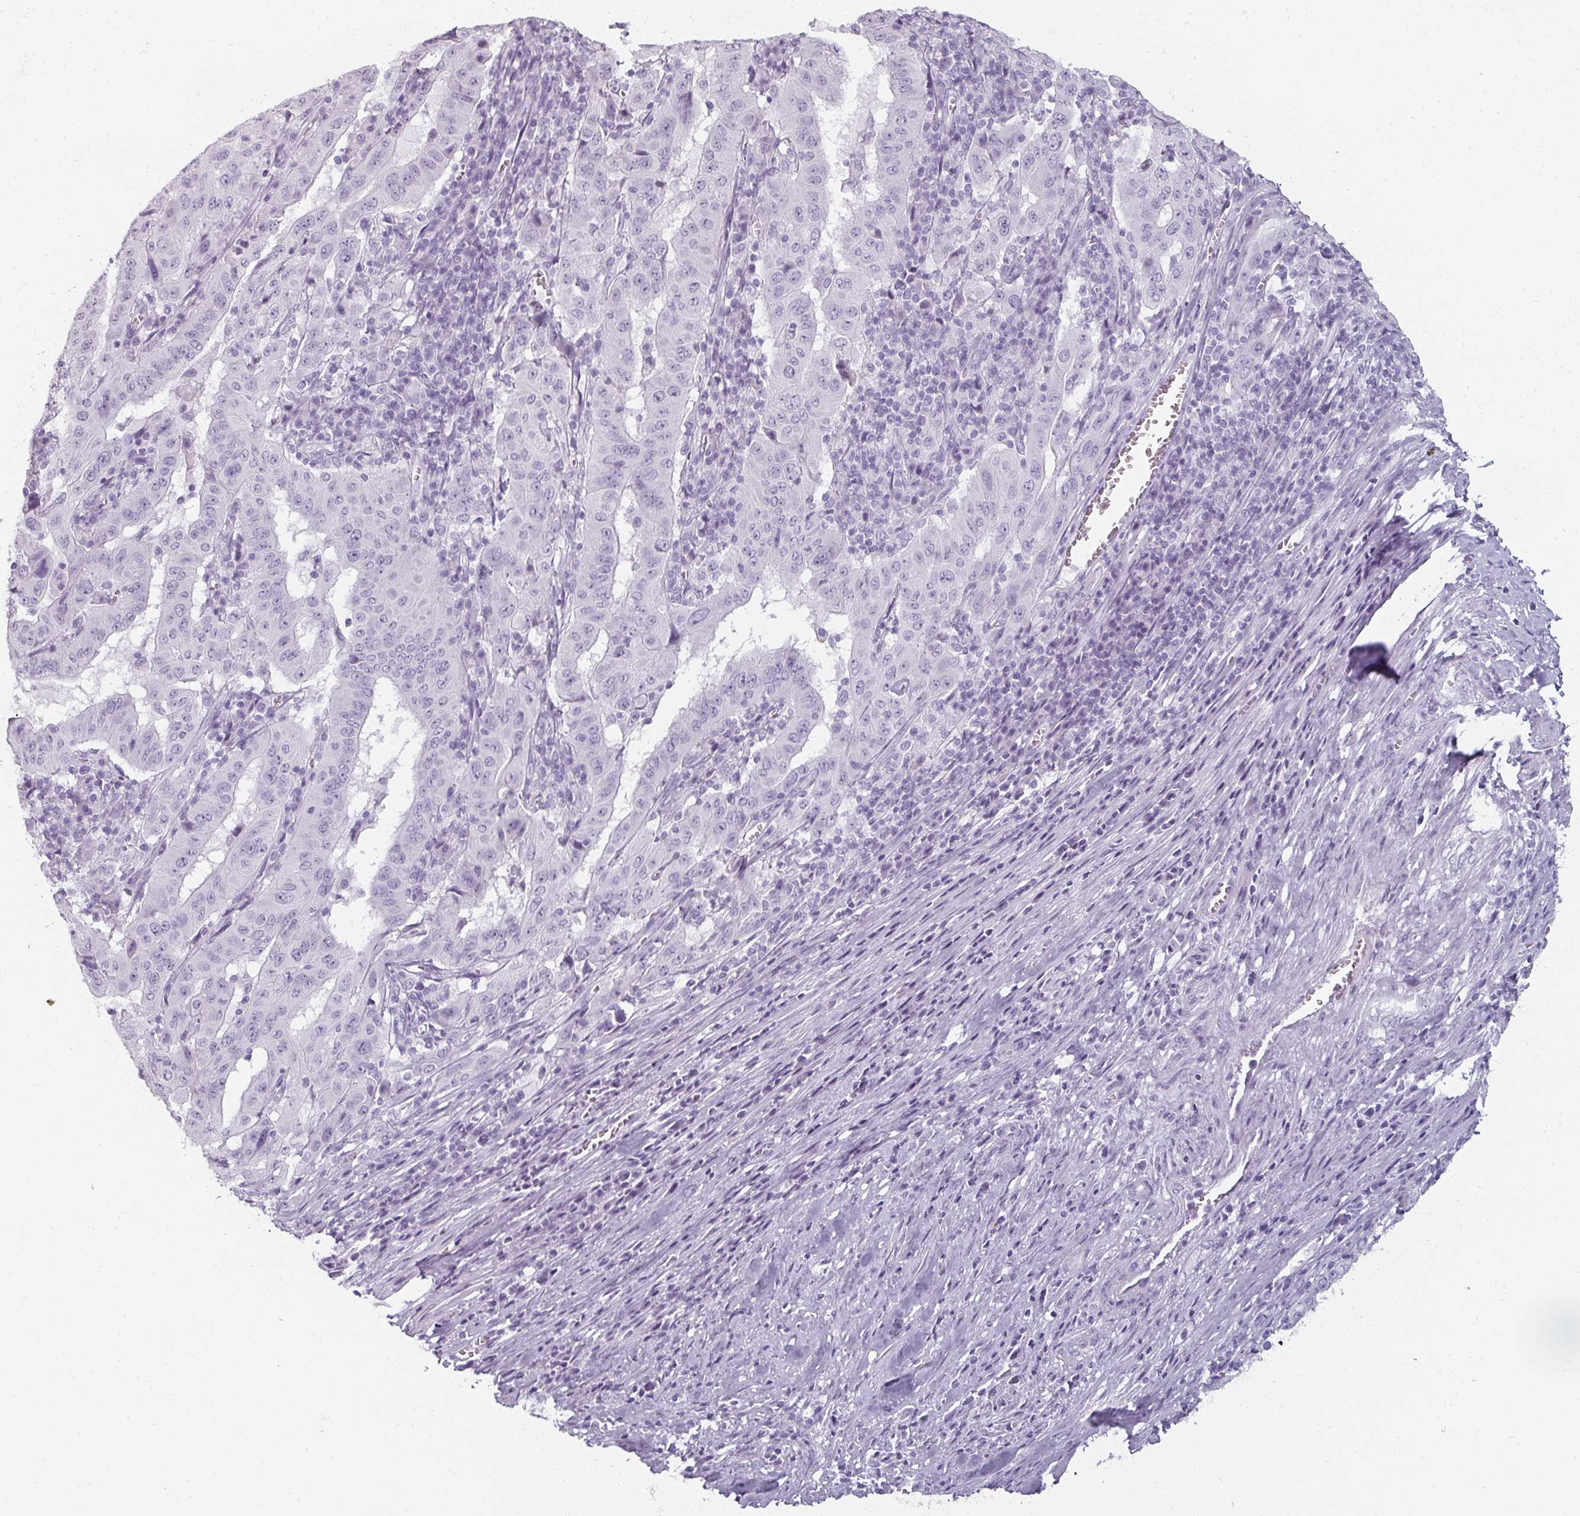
{"staining": {"intensity": "negative", "quantity": "none", "location": "none"}, "tissue": "pancreatic cancer", "cell_type": "Tumor cells", "image_type": "cancer", "snomed": [{"axis": "morphology", "description": "Adenocarcinoma, NOS"}, {"axis": "topography", "description": "Pancreas"}], "caption": "IHC of human pancreatic cancer (adenocarcinoma) displays no staining in tumor cells.", "gene": "REG3G", "patient": {"sex": "male", "age": 63}}